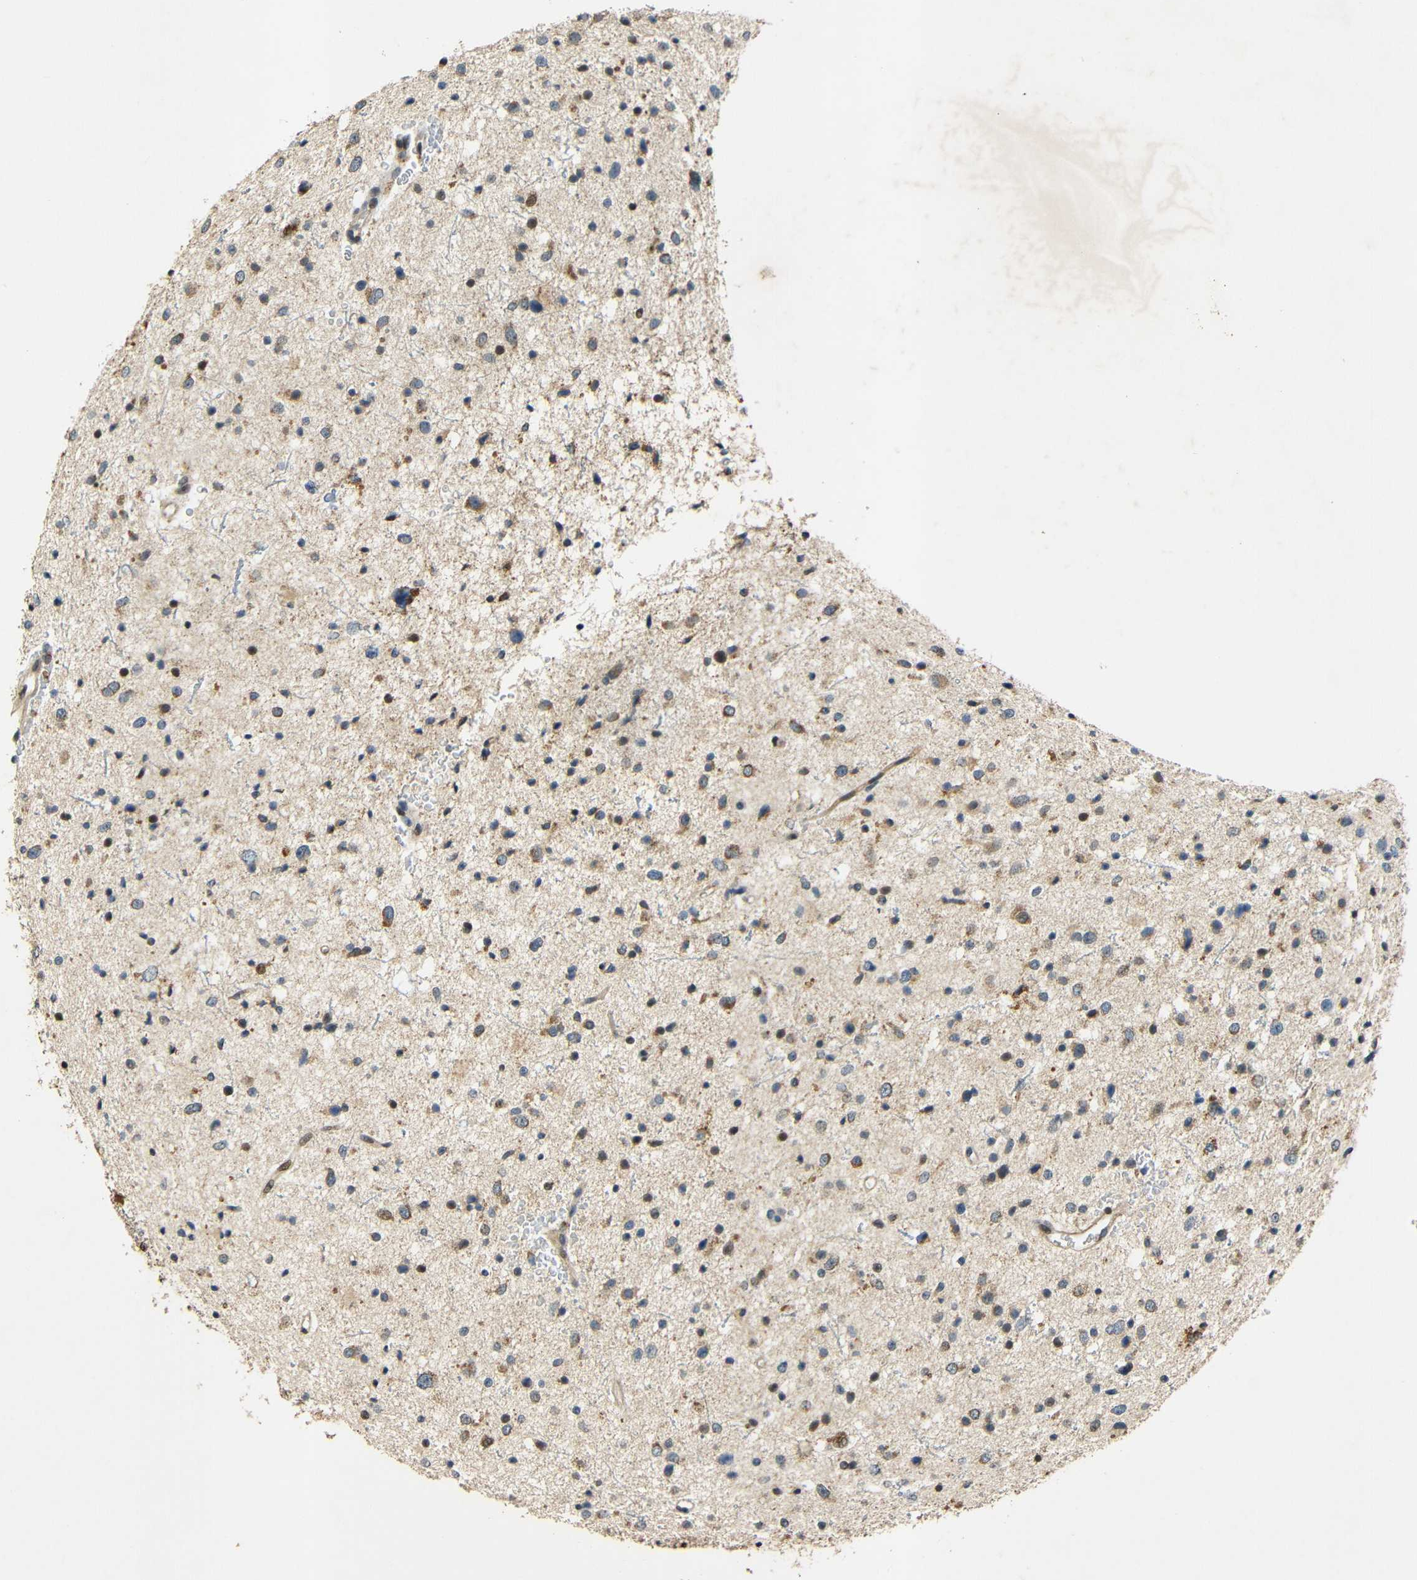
{"staining": {"intensity": "moderate", "quantity": "25%-75%", "location": "cytoplasmic/membranous,nuclear"}, "tissue": "glioma", "cell_type": "Tumor cells", "image_type": "cancer", "snomed": [{"axis": "morphology", "description": "Glioma, malignant, Low grade"}, {"axis": "topography", "description": "Brain"}], "caption": "This is an image of immunohistochemistry staining of glioma, which shows moderate positivity in the cytoplasmic/membranous and nuclear of tumor cells.", "gene": "KAZALD1", "patient": {"sex": "female", "age": 37}}